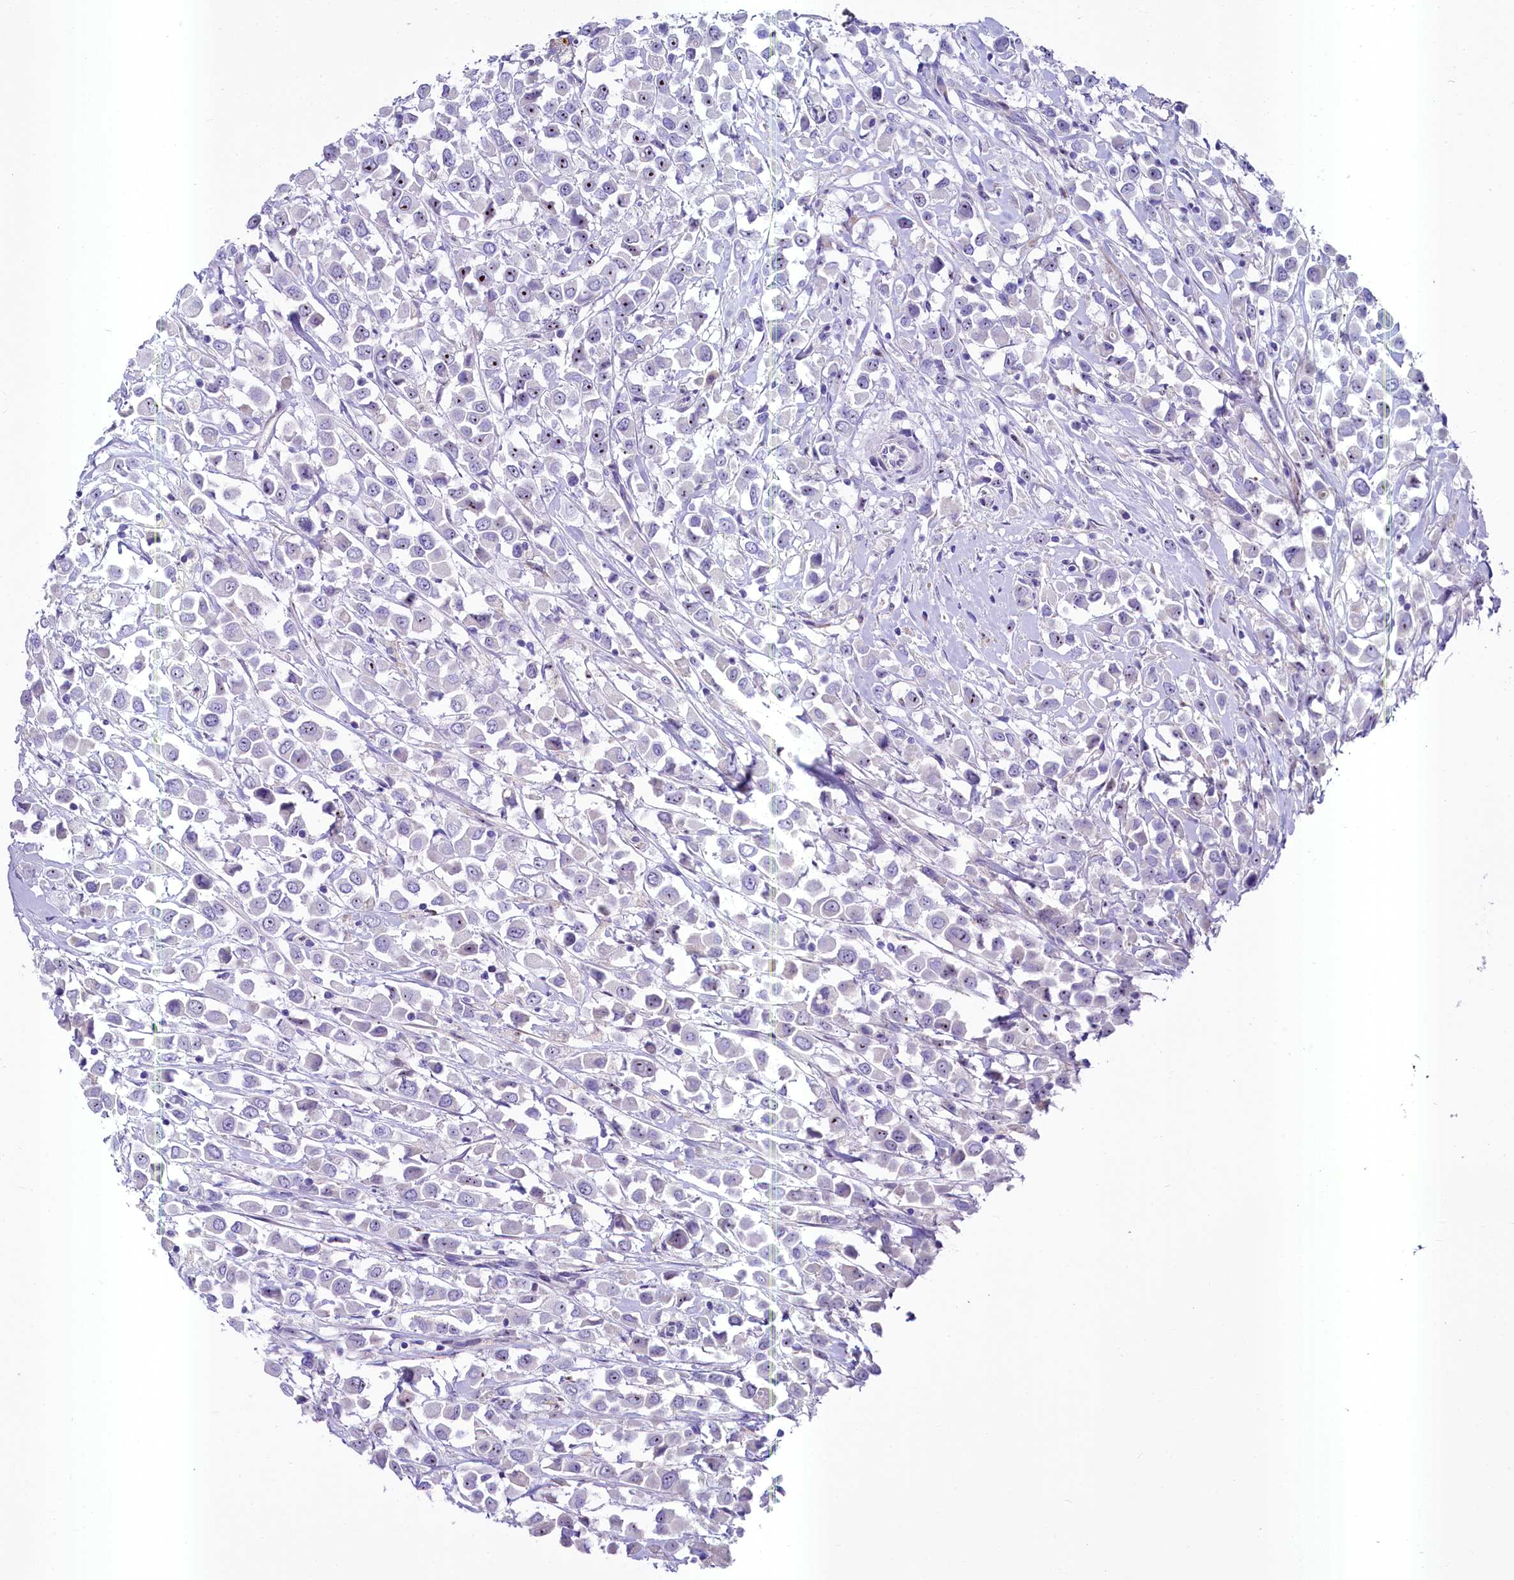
{"staining": {"intensity": "negative", "quantity": "none", "location": "none"}, "tissue": "breast cancer", "cell_type": "Tumor cells", "image_type": "cancer", "snomed": [{"axis": "morphology", "description": "Duct carcinoma"}, {"axis": "topography", "description": "Breast"}], "caption": "DAB (3,3'-diaminobenzidine) immunohistochemical staining of human breast cancer (invasive ductal carcinoma) shows no significant expression in tumor cells.", "gene": "SH3TC2", "patient": {"sex": "female", "age": 61}}